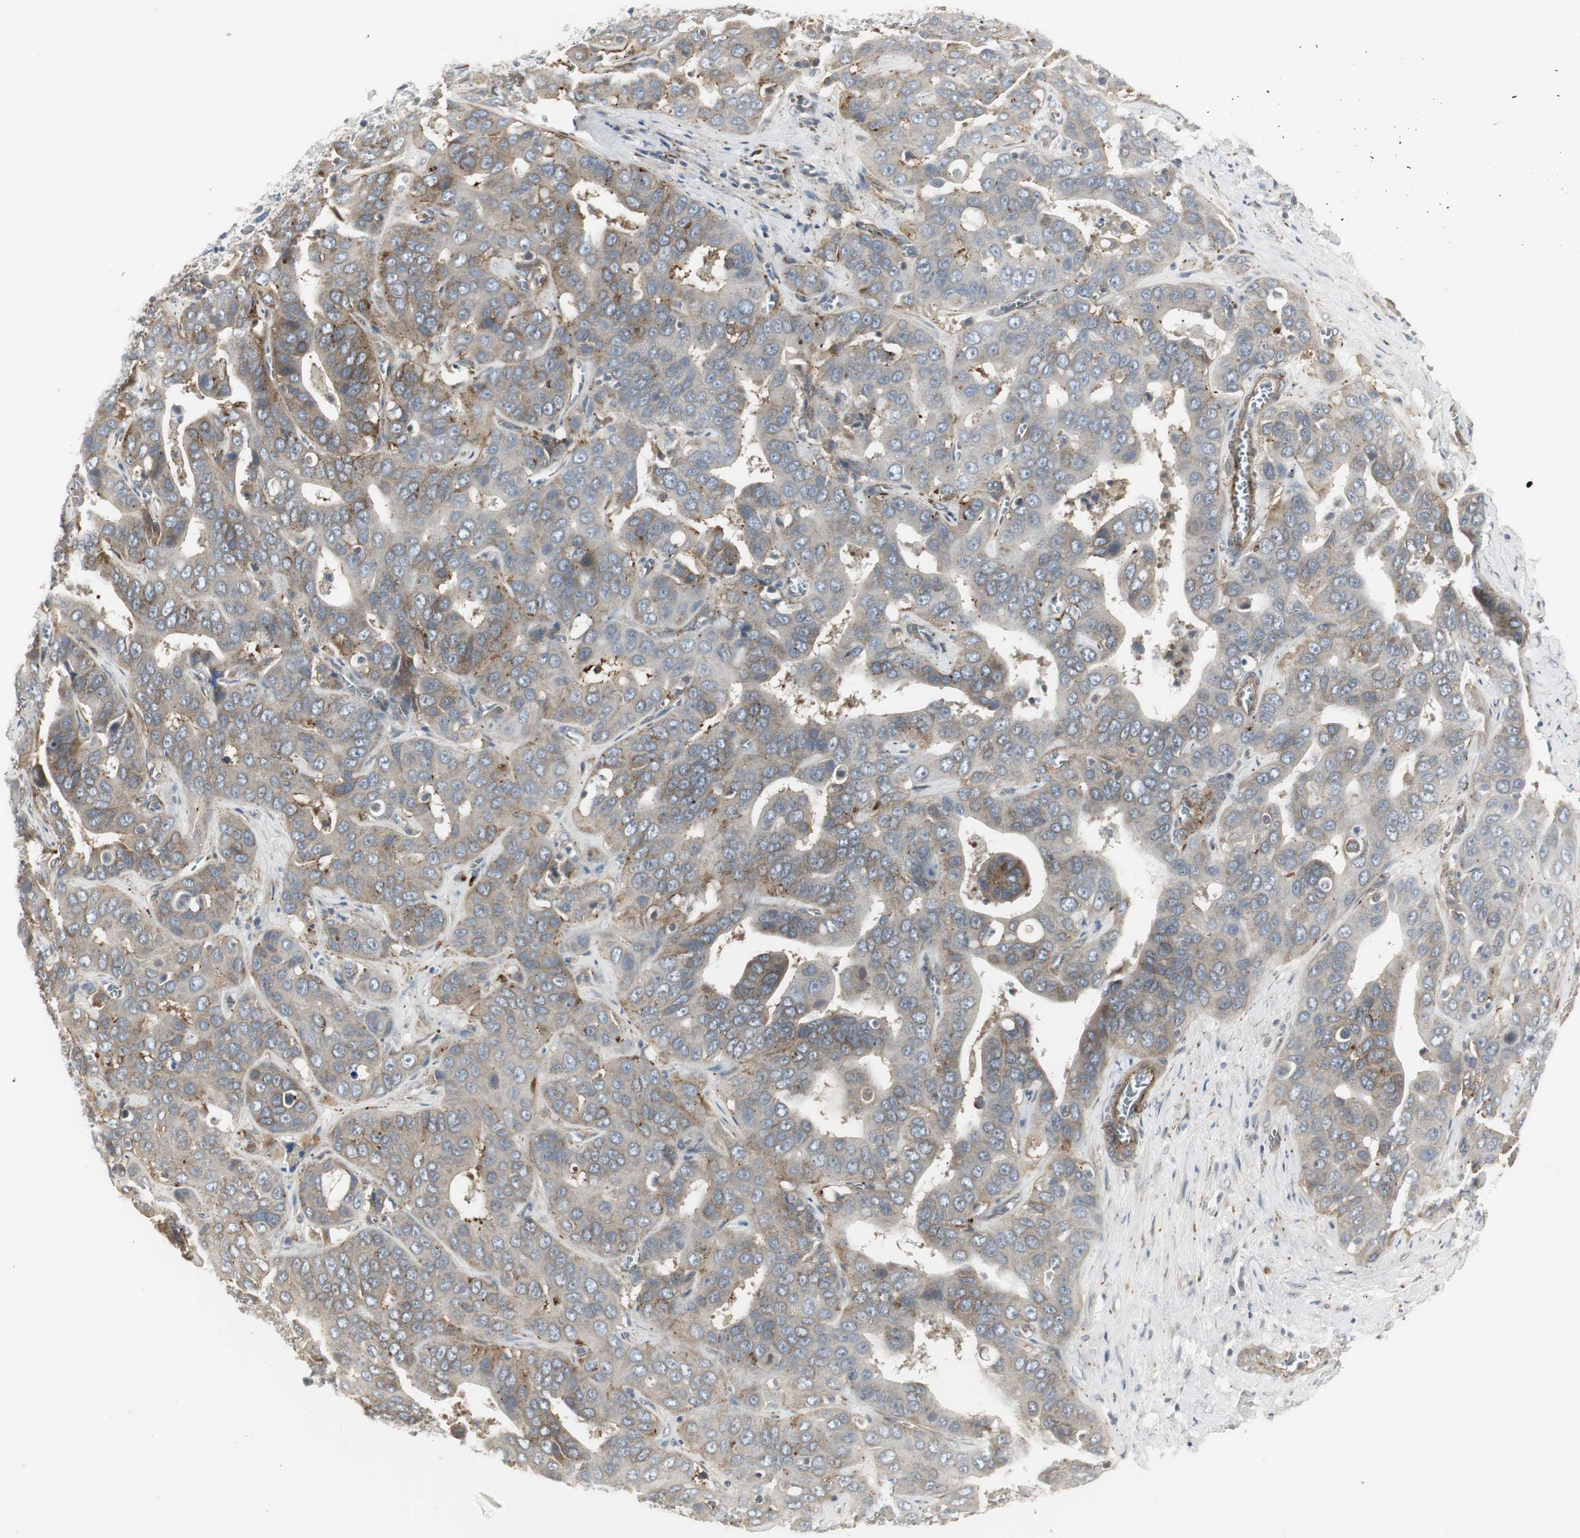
{"staining": {"intensity": "weak", "quantity": "<25%", "location": "cytoplasmic/membranous"}, "tissue": "liver cancer", "cell_type": "Tumor cells", "image_type": "cancer", "snomed": [{"axis": "morphology", "description": "Cholangiocarcinoma"}, {"axis": "topography", "description": "Liver"}], "caption": "A photomicrograph of human liver cancer is negative for staining in tumor cells.", "gene": "SCYL3", "patient": {"sex": "female", "age": 52}}